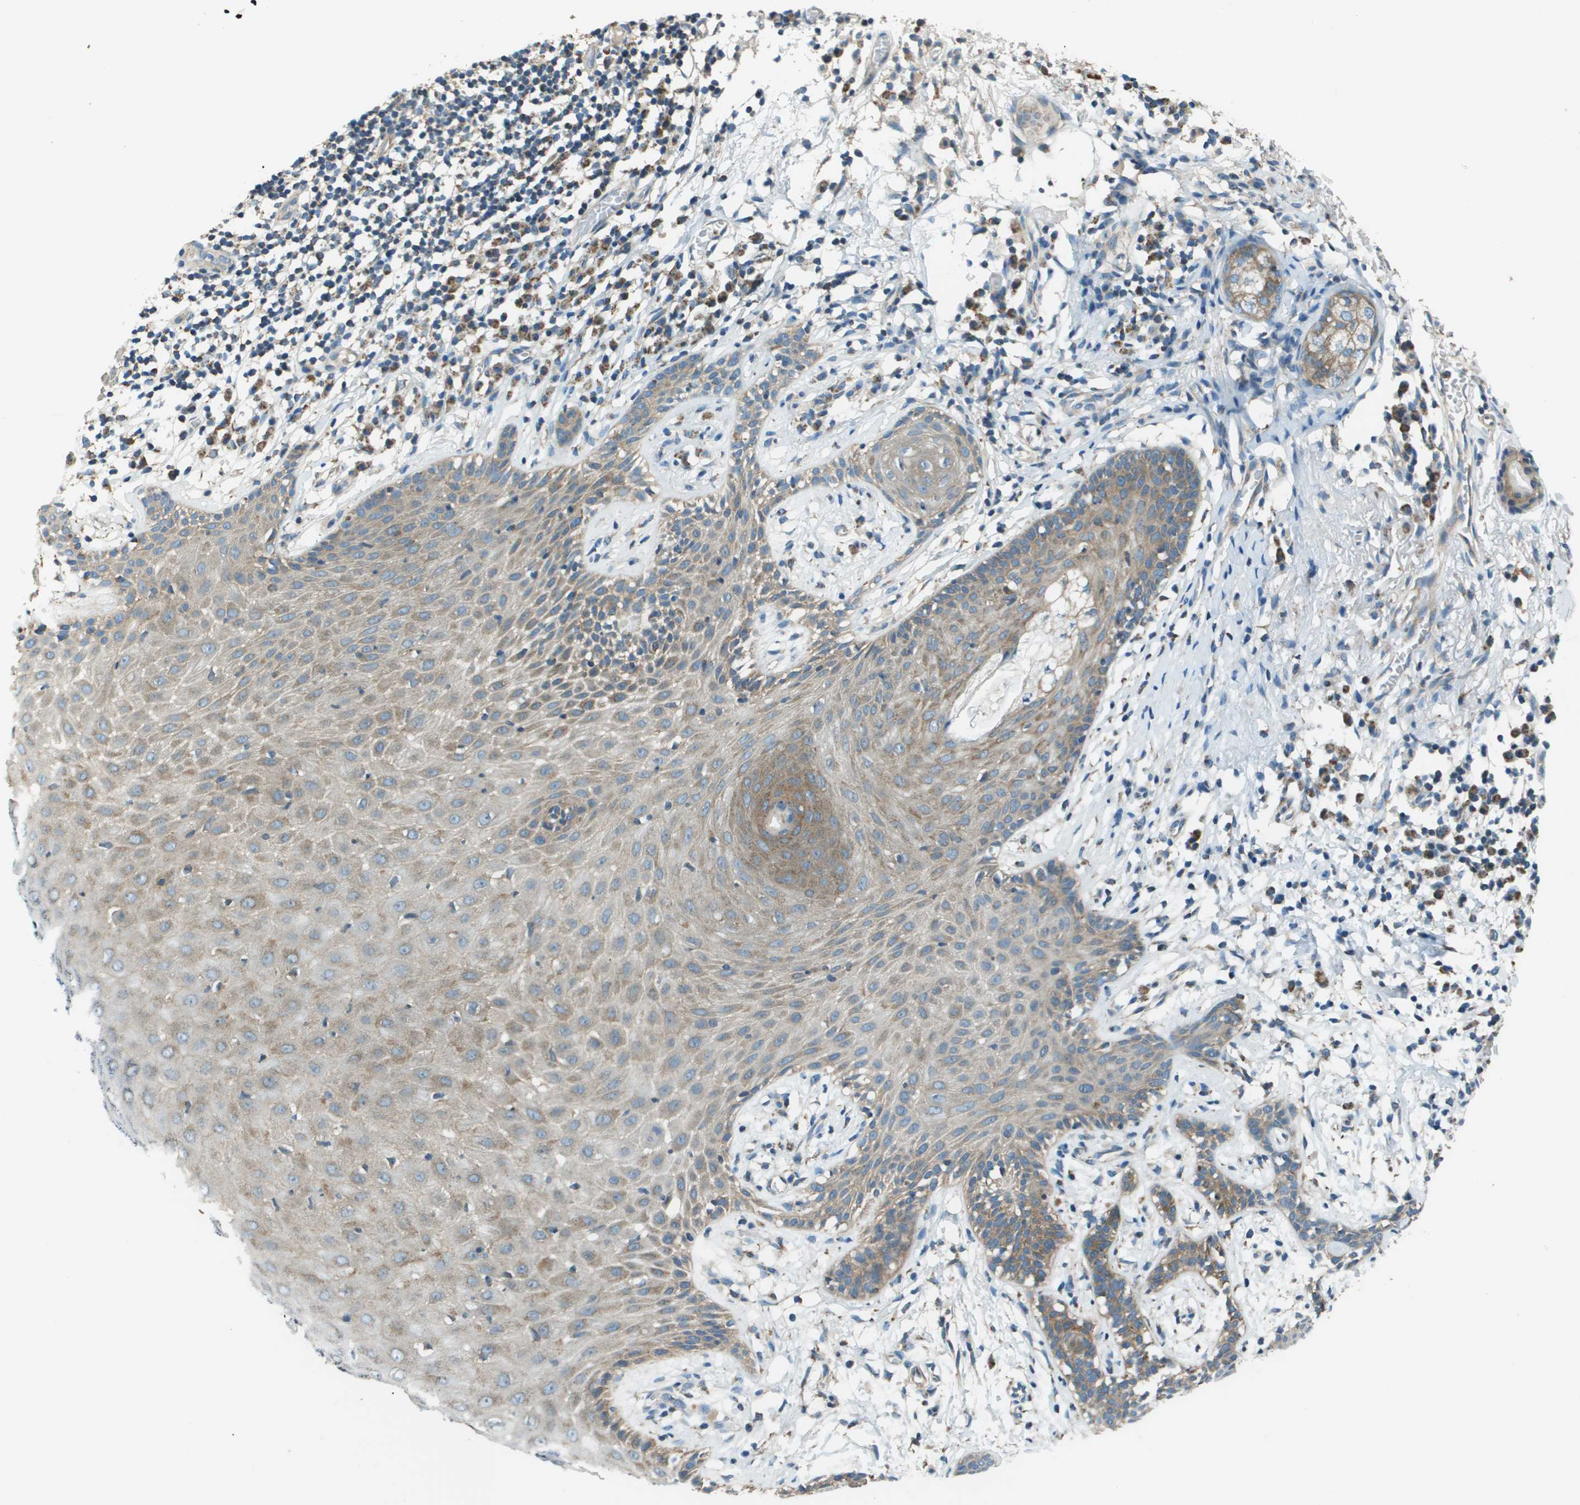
{"staining": {"intensity": "weak", "quantity": "25%-75%", "location": "cytoplasmic/membranous"}, "tissue": "skin cancer", "cell_type": "Tumor cells", "image_type": "cancer", "snomed": [{"axis": "morphology", "description": "Basal cell carcinoma"}, {"axis": "topography", "description": "Skin"}], "caption": "Immunohistochemistry micrograph of neoplastic tissue: human basal cell carcinoma (skin) stained using immunohistochemistry reveals low levels of weak protein expression localized specifically in the cytoplasmic/membranous of tumor cells, appearing as a cytoplasmic/membranous brown color.", "gene": "TMEM51", "patient": {"sex": "male", "age": 85}}